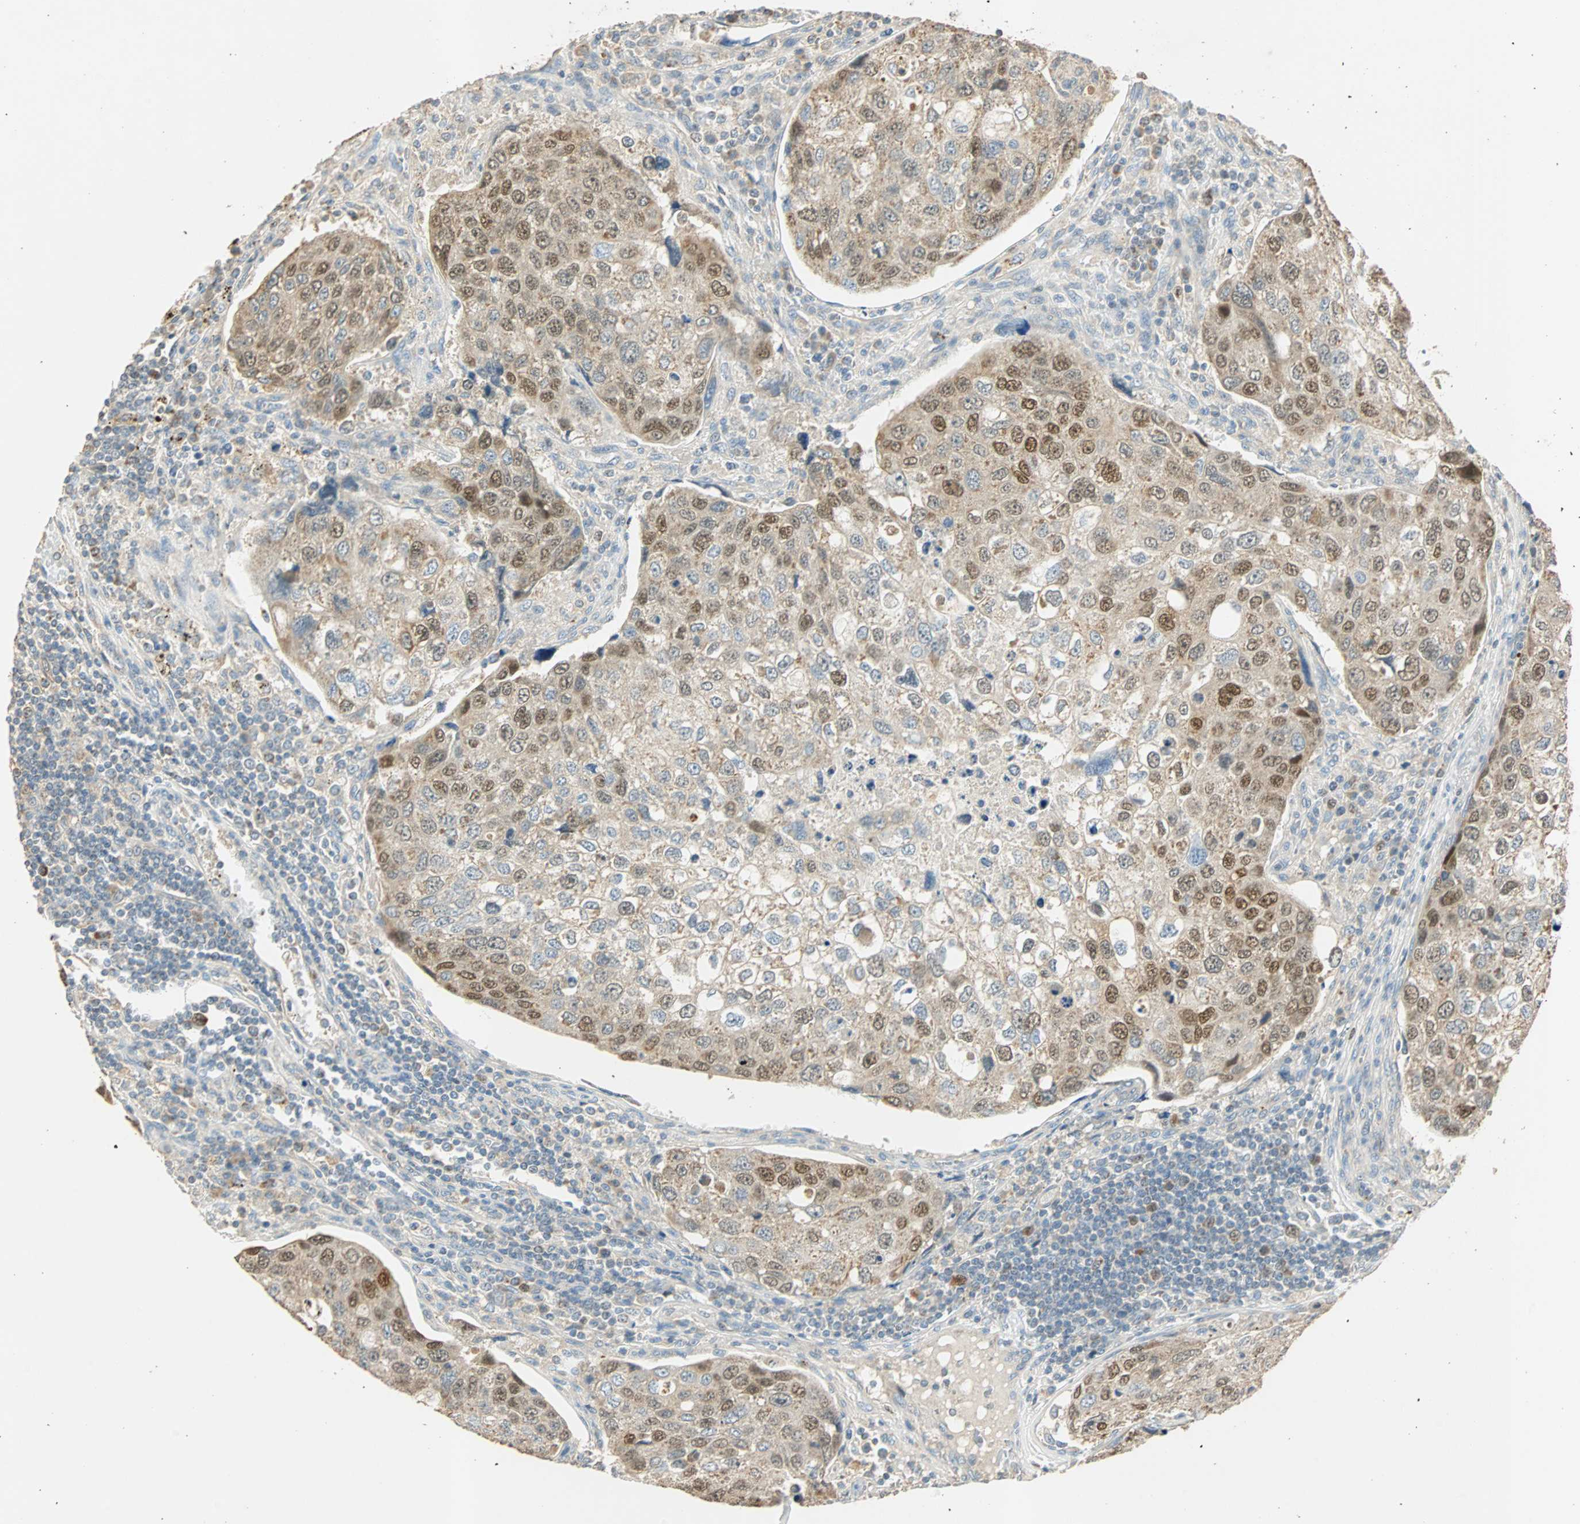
{"staining": {"intensity": "moderate", "quantity": "25%-75%", "location": "cytoplasmic/membranous,nuclear"}, "tissue": "urothelial cancer", "cell_type": "Tumor cells", "image_type": "cancer", "snomed": [{"axis": "morphology", "description": "Urothelial carcinoma, High grade"}, {"axis": "topography", "description": "Lymph node"}, {"axis": "topography", "description": "Urinary bladder"}], "caption": "IHC image of human urothelial cancer stained for a protein (brown), which reveals medium levels of moderate cytoplasmic/membranous and nuclear expression in approximately 25%-75% of tumor cells.", "gene": "RAD18", "patient": {"sex": "male", "age": 51}}